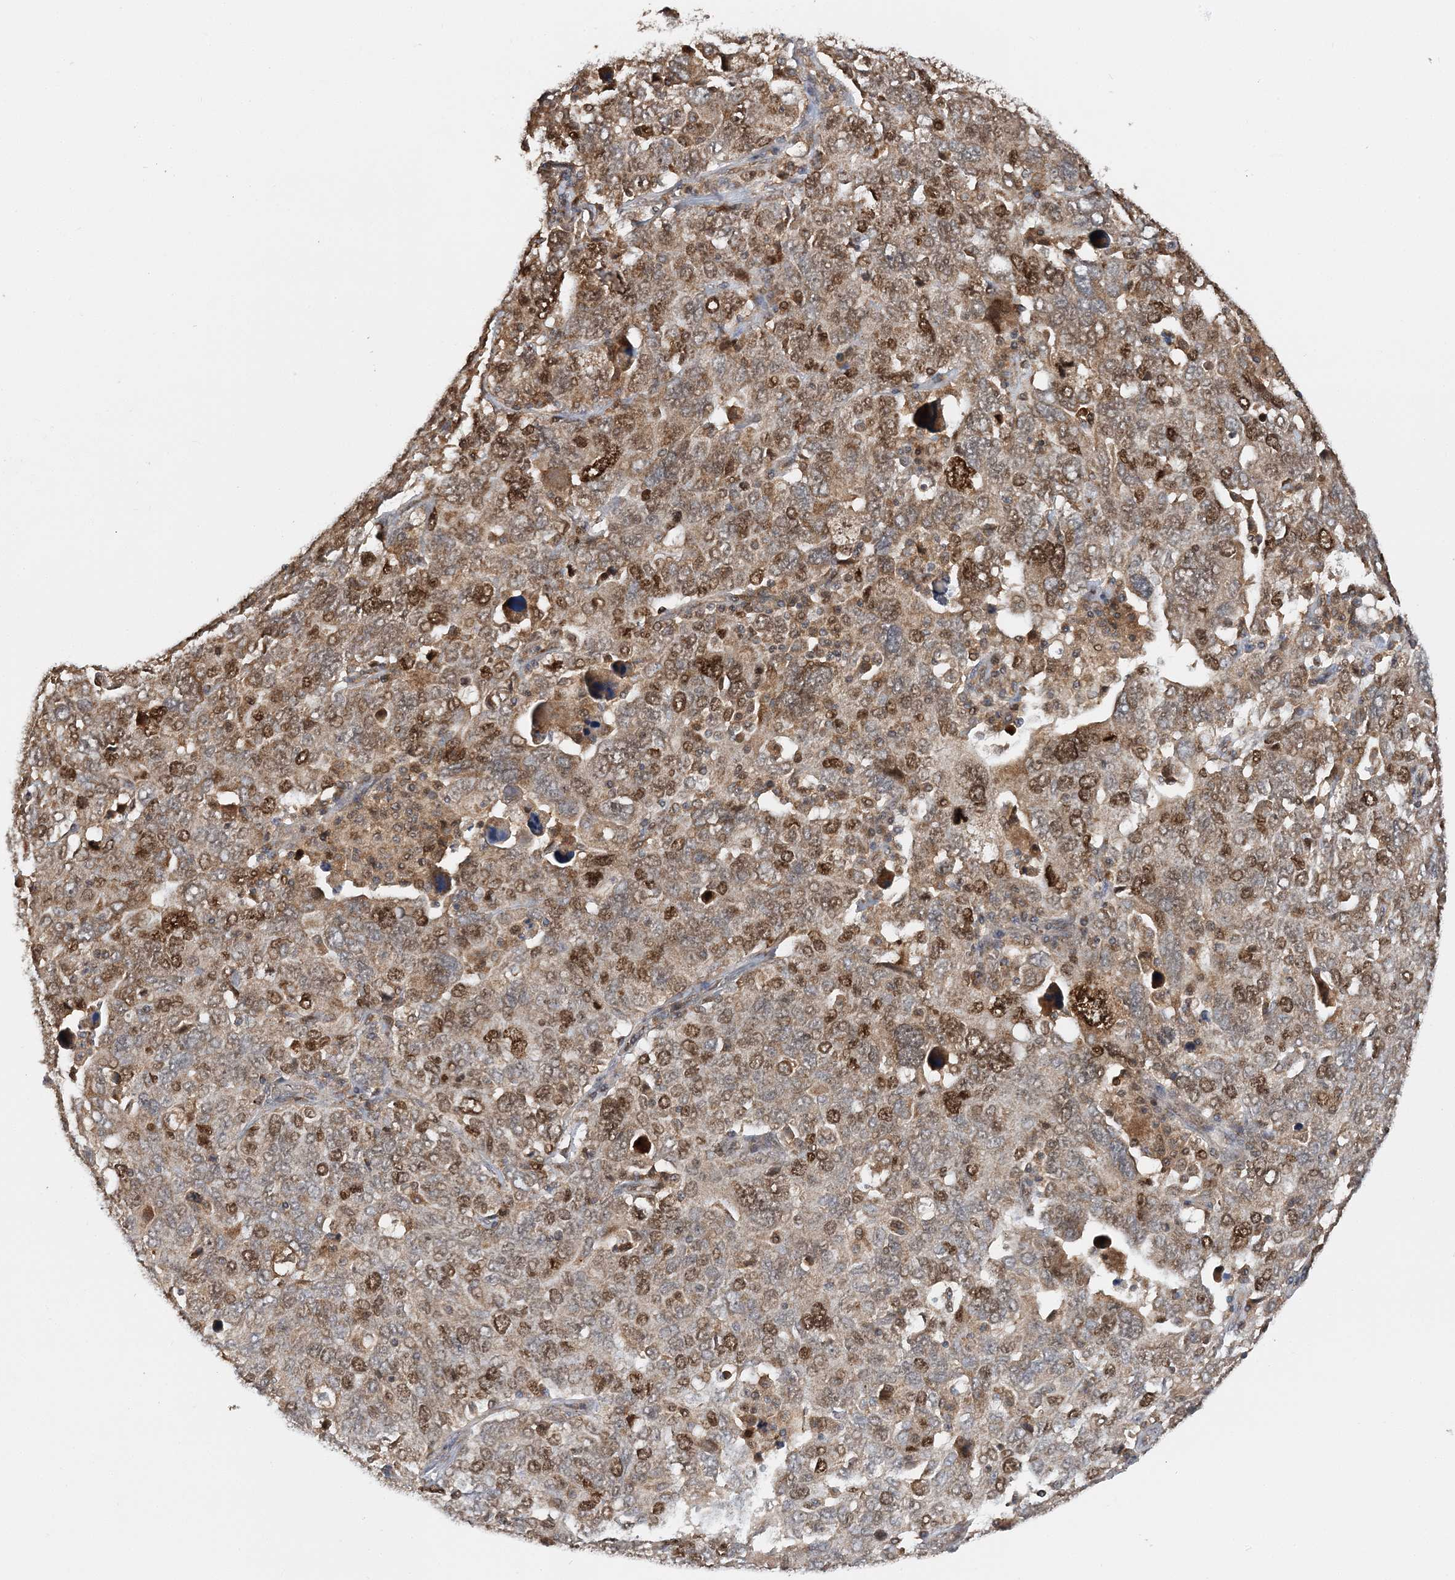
{"staining": {"intensity": "moderate", "quantity": ">75%", "location": "cytoplasmic/membranous,nuclear"}, "tissue": "ovarian cancer", "cell_type": "Tumor cells", "image_type": "cancer", "snomed": [{"axis": "morphology", "description": "Carcinoma, endometroid"}, {"axis": "topography", "description": "Ovary"}], "caption": "A photomicrograph of human endometroid carcinoma (ovarian) stained for a protein shows moderate cytoplasmic/membranous and nuclear brown staining in tumor cells. The staining was performed using DAB (3,3'-diaminobenzidine), with brown indicating positive protein expression. Nuclei are stained blue with hematoxylin.", "gene": "KIF4A", "patient": {"sex": "female", "age": 62}}